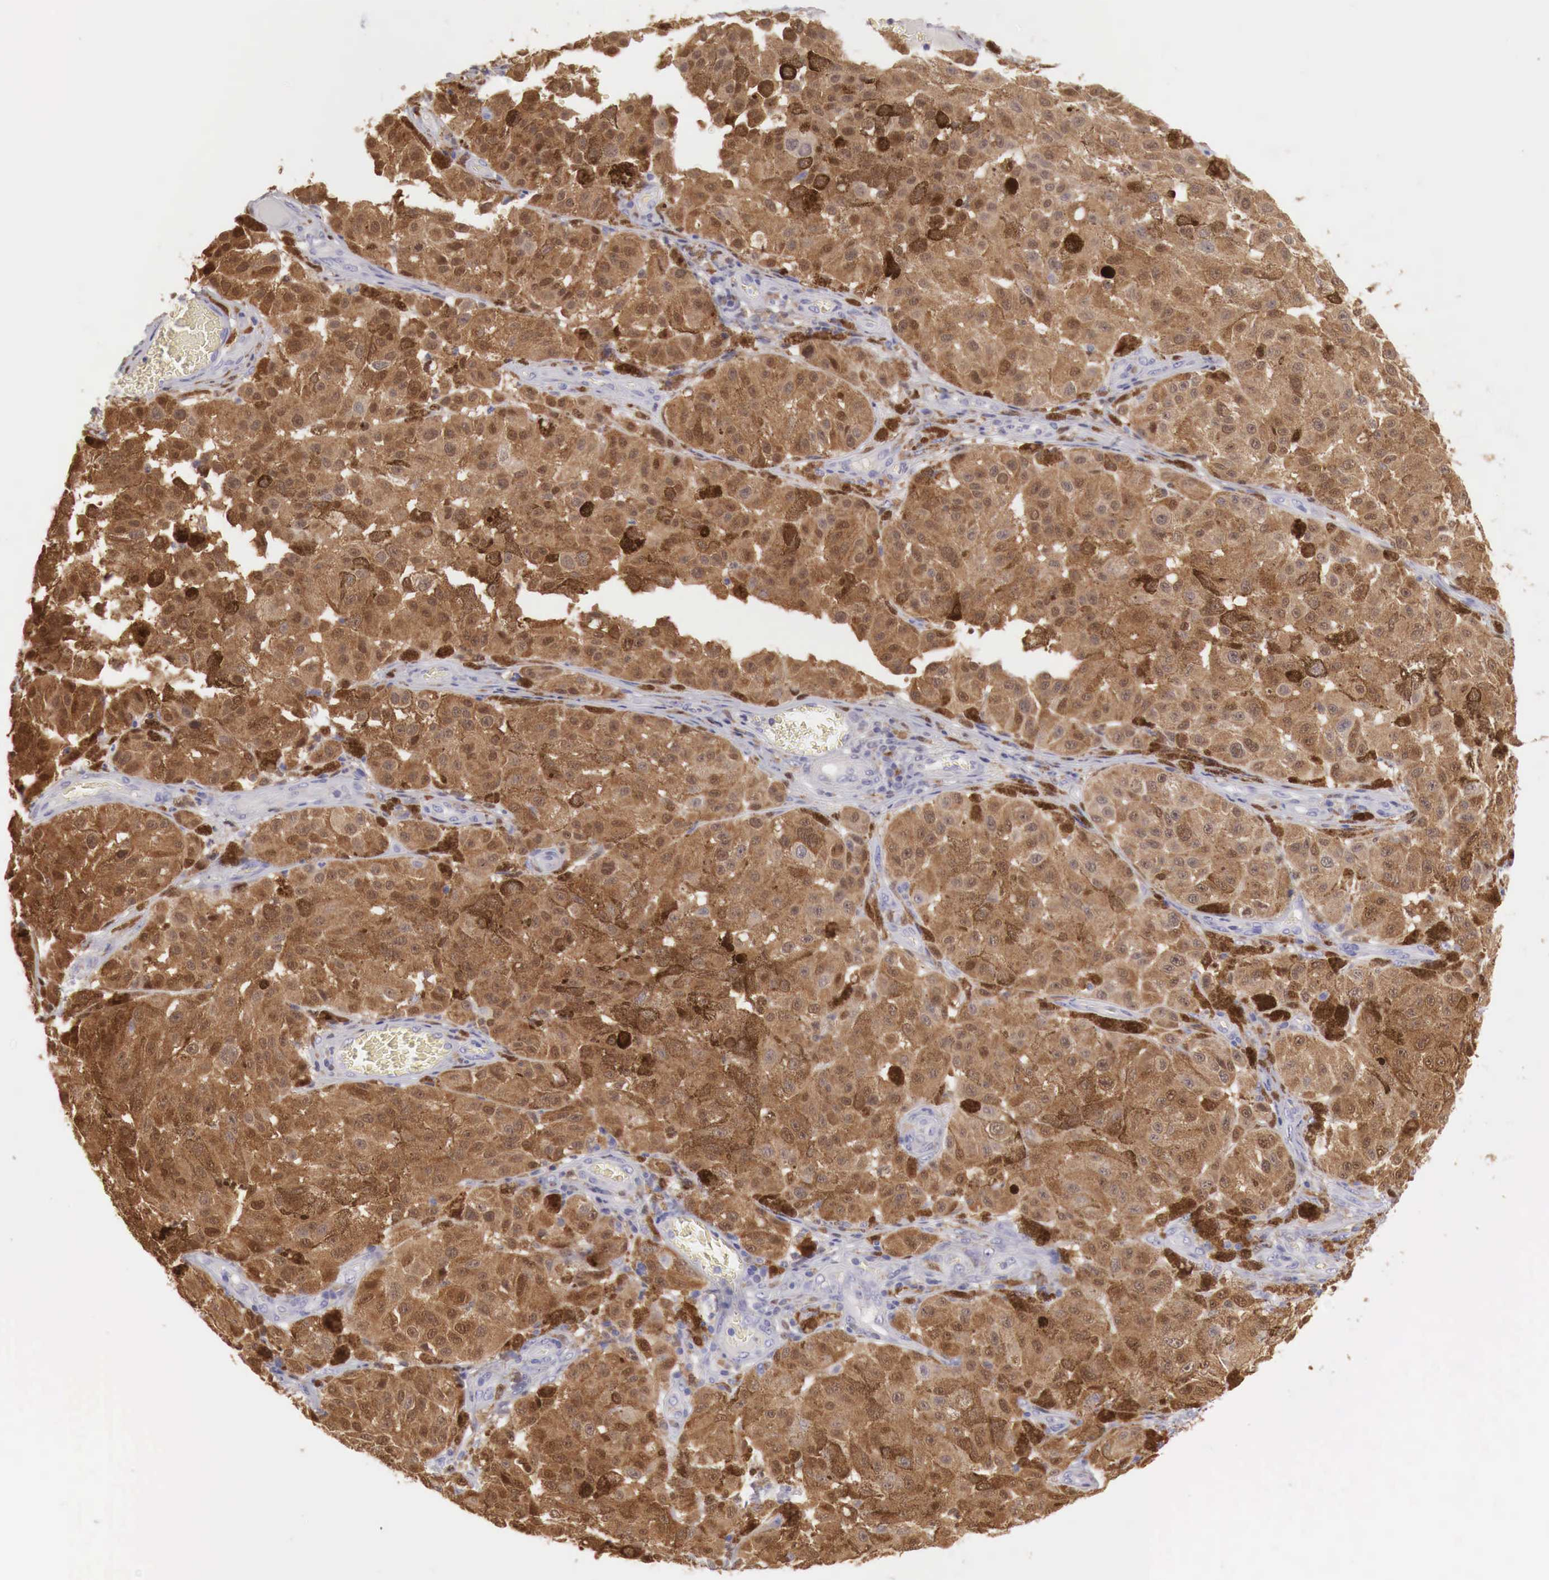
{"staining": {"intensity": "strong", "quantity": ">75%", "location": "cytoplasmic/membranous"}, "tissue": "melanoma", "cell_type": "Tumor cells", "image_type": "cancer", "snomed": [{"axis": "morphology", "description": "Malignant melanoma, NOS"}, {"axis": "topography", "description": "Skin"}], "caption": "Melanoma stained with immunohistochemistry reveals strong cytoplasmic/membranous expression in approximately >75% of tumor cells.", "gene": "RENBP", "patient": {"sex": "female", "age": 64}}